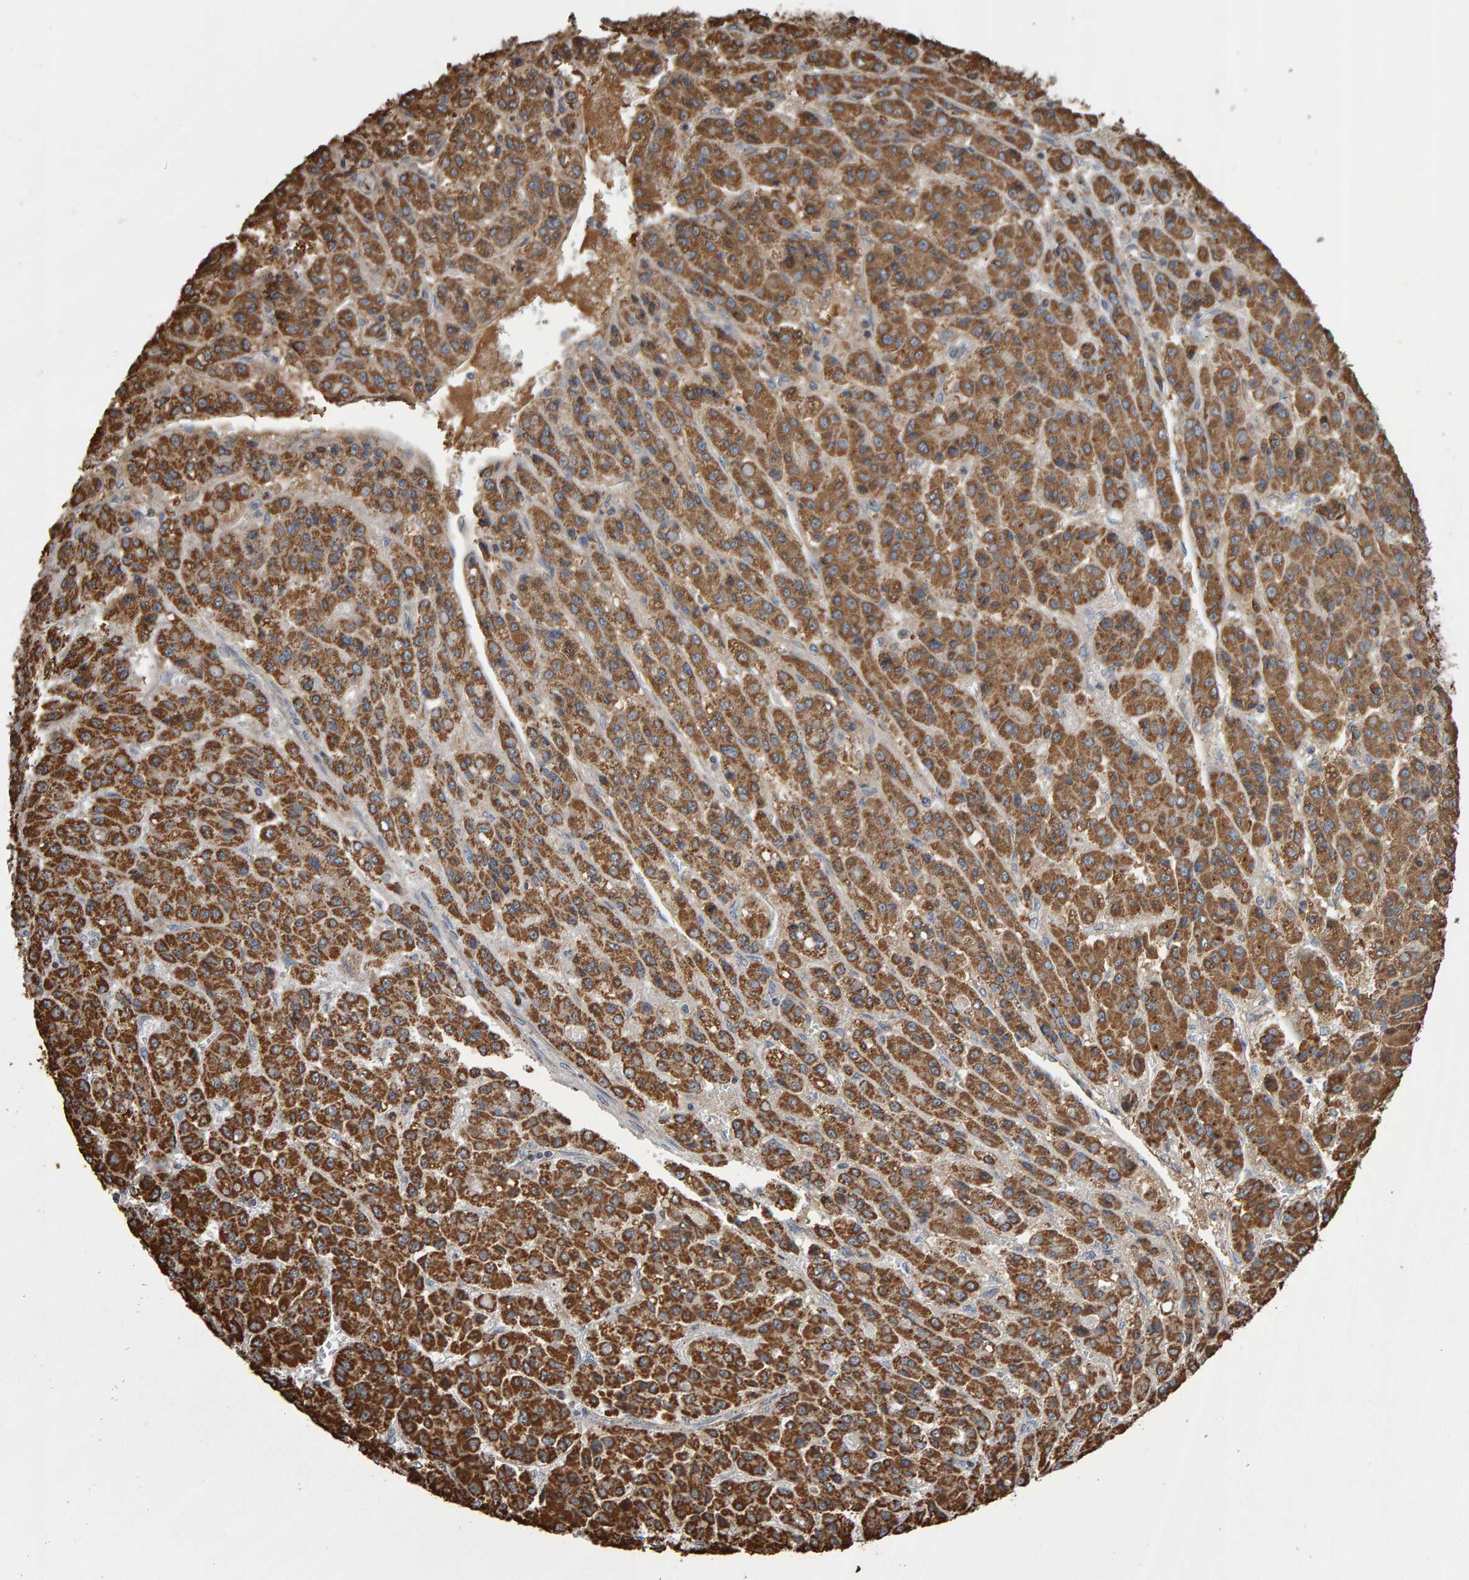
{"staining": {"intensity": "moderate", "quantity": ">75%", "location": "cytoplasmic/membranous"}, "tissue": "liver cancer", "cell_type": "Tumor cells", "image_type": "cancer", "snomed": [{"axis": "morphology", "description": "Carcinoma, Hepatocellular, NOS"}, {"axis": "topography", "description": "Liver"}], "caption": "Liver hepatocellular carcinoma stained with DAB immunohistochemistry demonstrates medium levels of moderate cytoplasmic/membranous expression in approximately >75% of tumor cells.", "gene": "TOM1L1", "patient": {"sex": "male", "age": 70}}